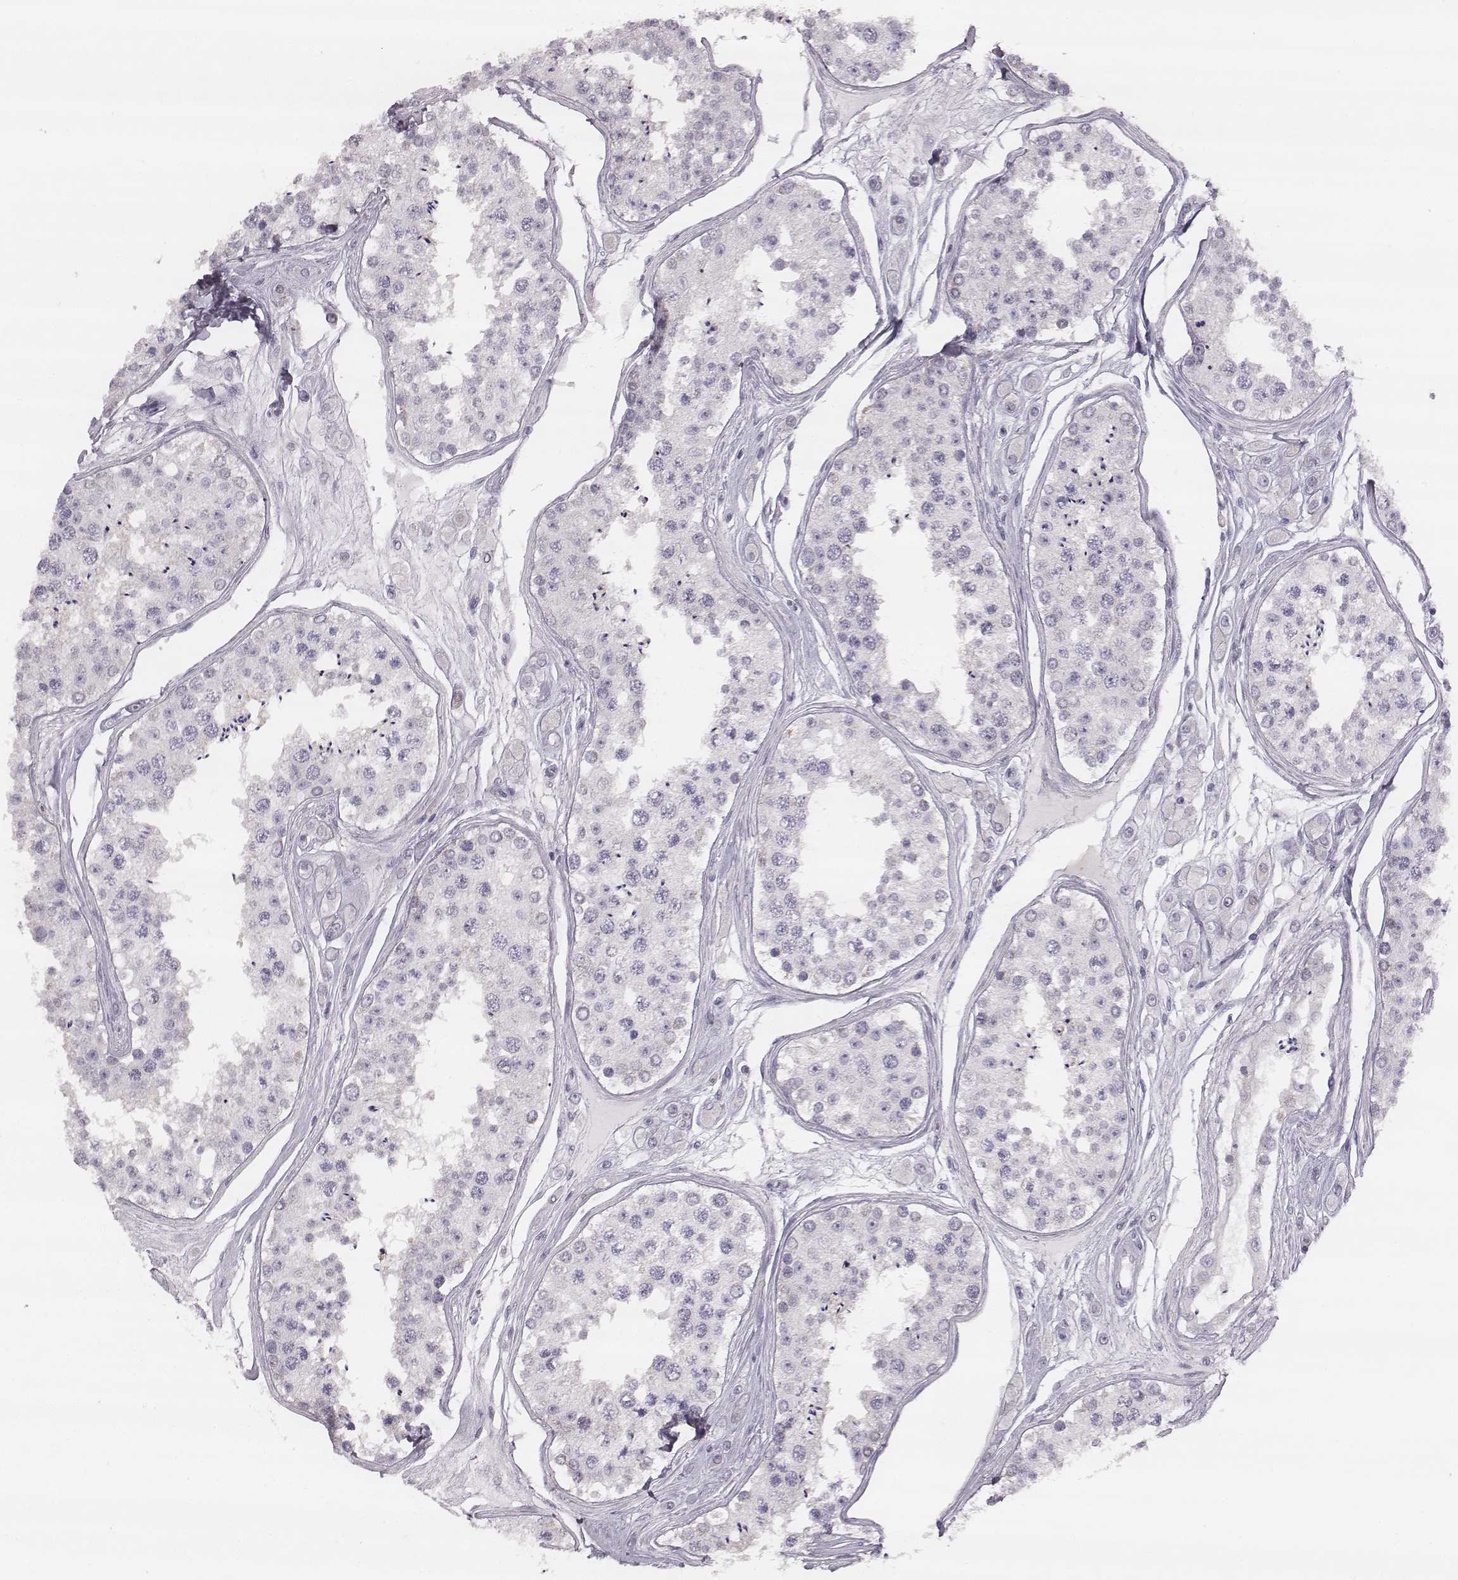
{"staining": {"intensity": "negative", "quantity": "none", "location": "none"}, "tissue": "testis", "cell_type": "Cells in seminiferous ducts", "image_type": "normal", "snomed": [{"axis": "morphology", "description": "Normal tissue, NOS"}, {"axis": "topography", "description": "Testis"}], "caption": "Immunohistochemical staining of benign human testis shows no significant expression in cells in seminiferous ducts.", "gene": "KCNJ12", "patient": {"sex": "male", "age": 25}}